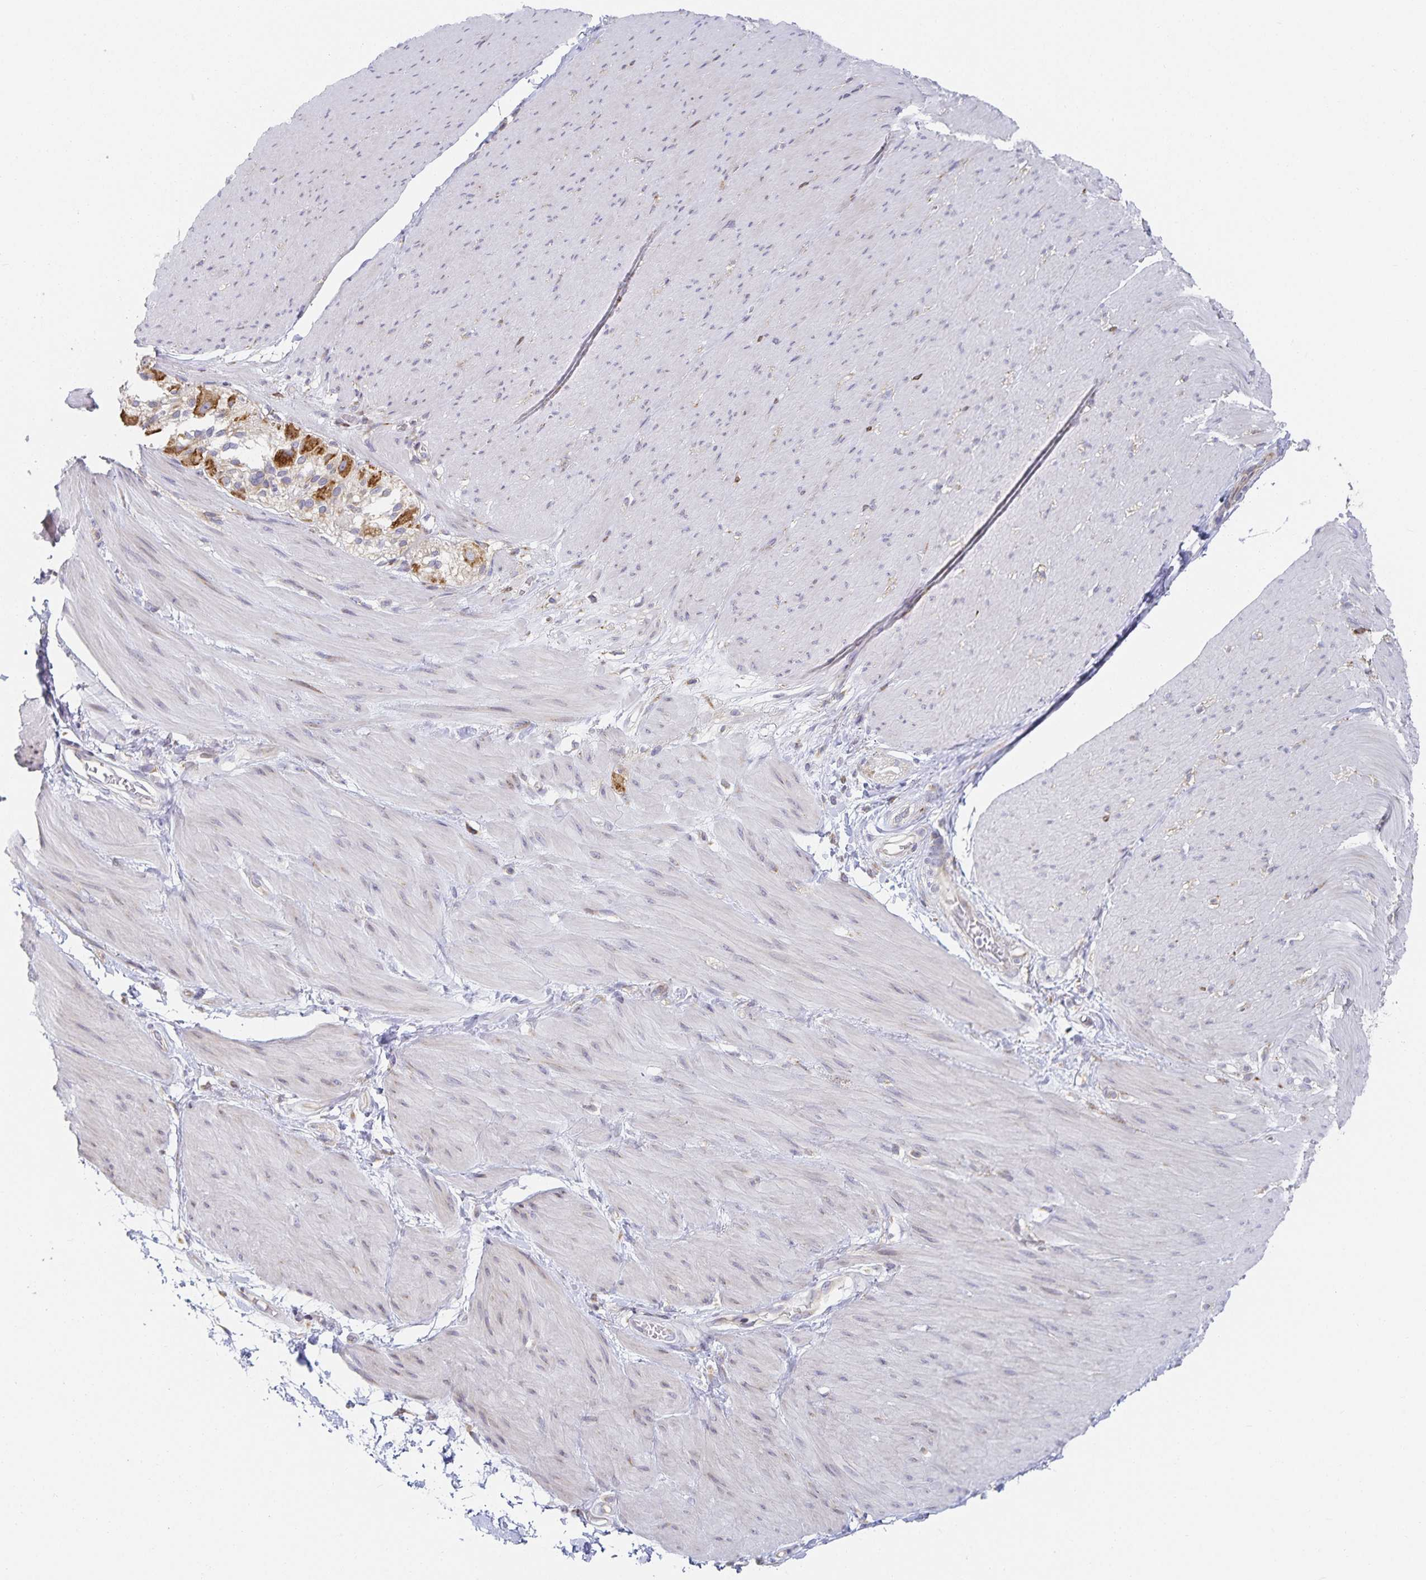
{"staining": {"intensity": "weak", "quantity": "<25%", "location": "cytoplasmic/membranous"}, "tissue": "smooth muscle", "cell_type": "Smooth muscle cells", "image_type": "normal", "snomed": [{"axis": "morphology", "description": "Normal tissue, NOS"}, {"axis": "topography", "description": "Smooth muscle"}, {"axis": "topography", "description": "Rectum"}], "caption": "The histopathology image shows no significant positivity in smooth muscle cells of smooth muscle.", "gene": "NOMO1", "patient": {"sex": "male", "age": 53}}